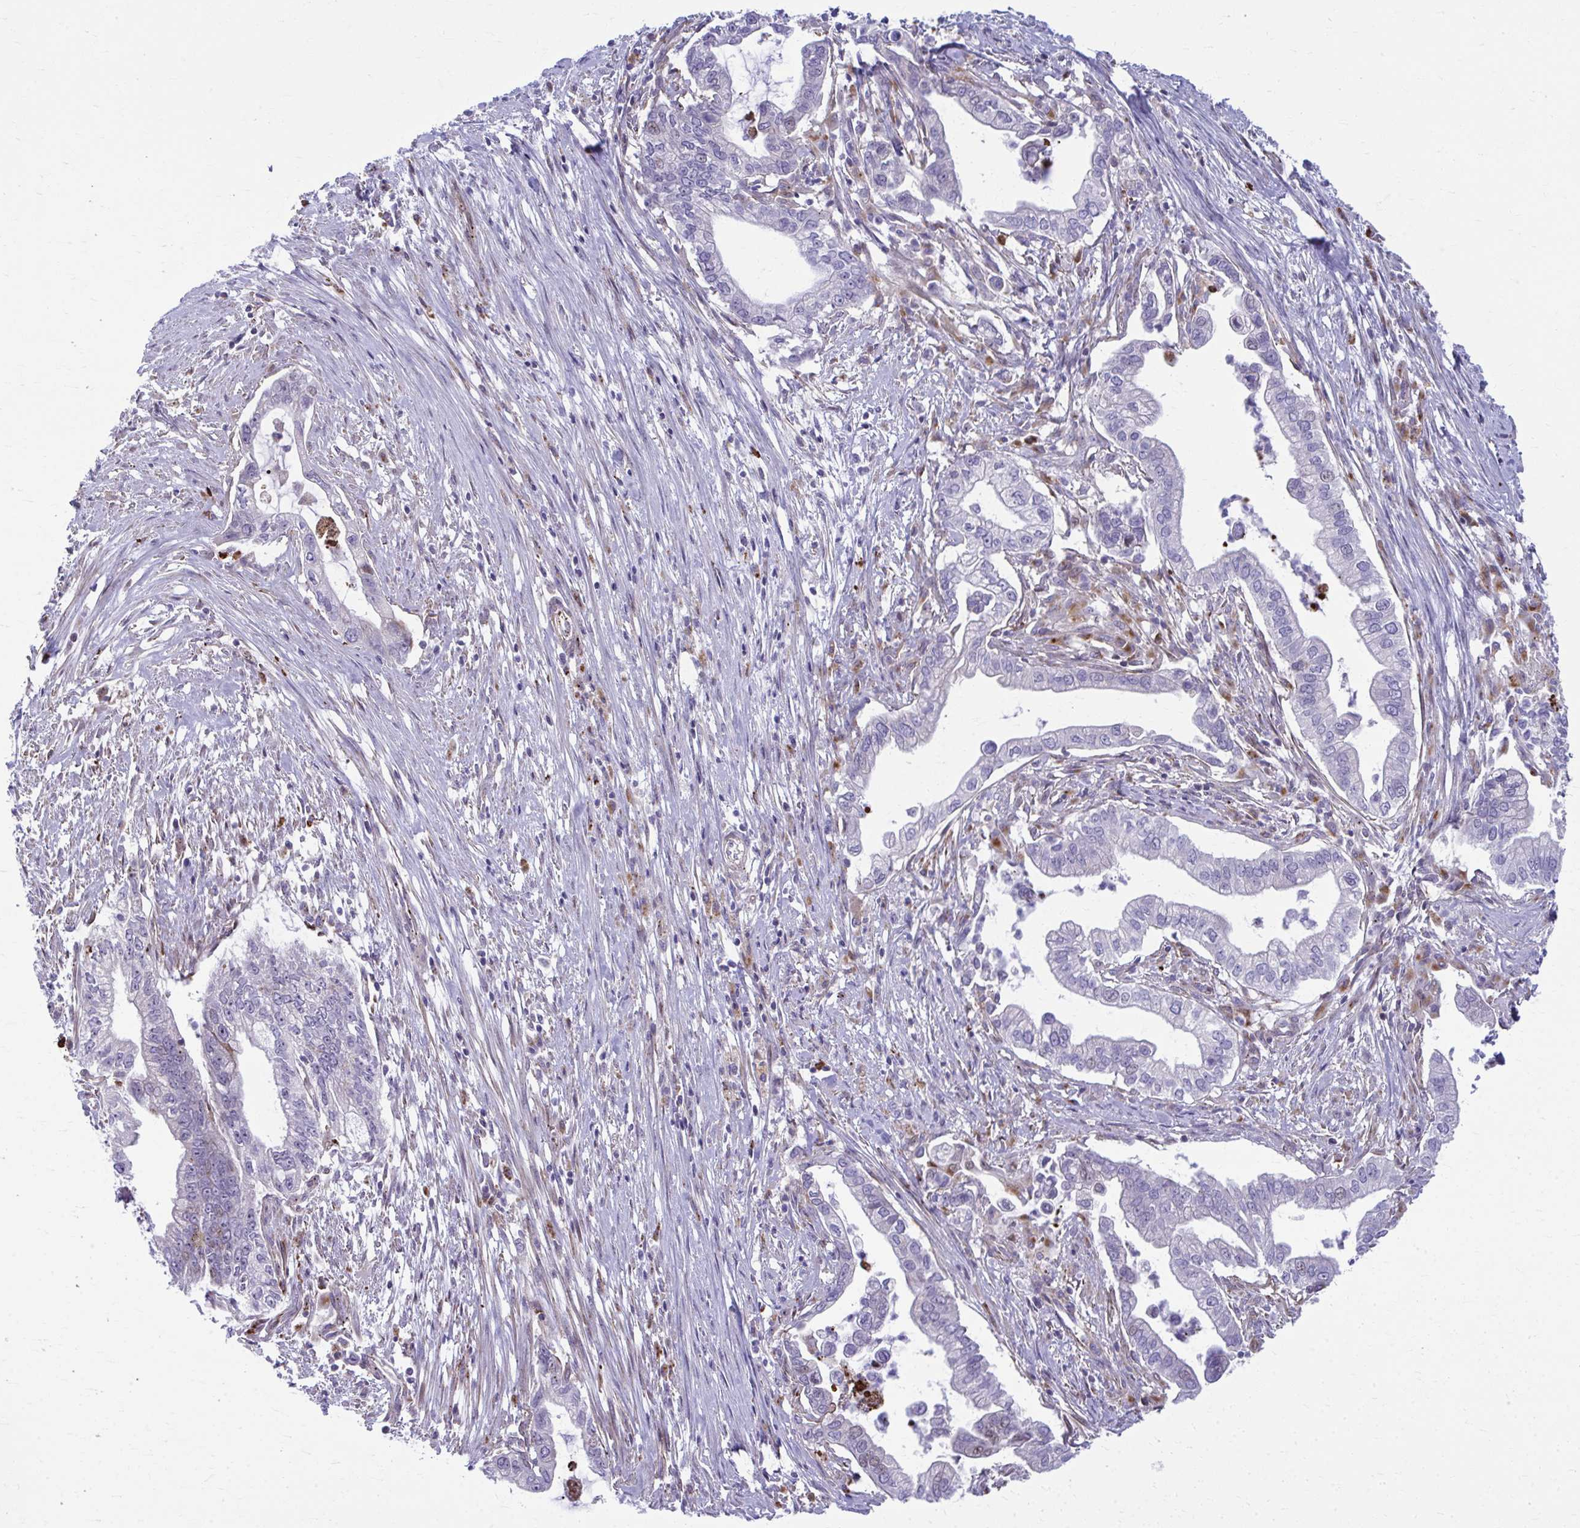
{"staining": {"intensity": "weak", "quantity": "<25%", "location": "nuclear"}, "tissue": "pancreatic cancer", "cell_type": "Tumor cells", "image_type": "cancer", "snomed": [{"axis": "morphology", "description": "Adenocarcinoma, NOS"}, {"axis": "topography", "description": "Pancreas"}], "caption": "Immunohistochemical staining of human pancreatic adenocarcinoma shows no significant positivity in tumor cells.", "gene": "LRRC4B", "patient": {"sex": "male", "age": 70}}